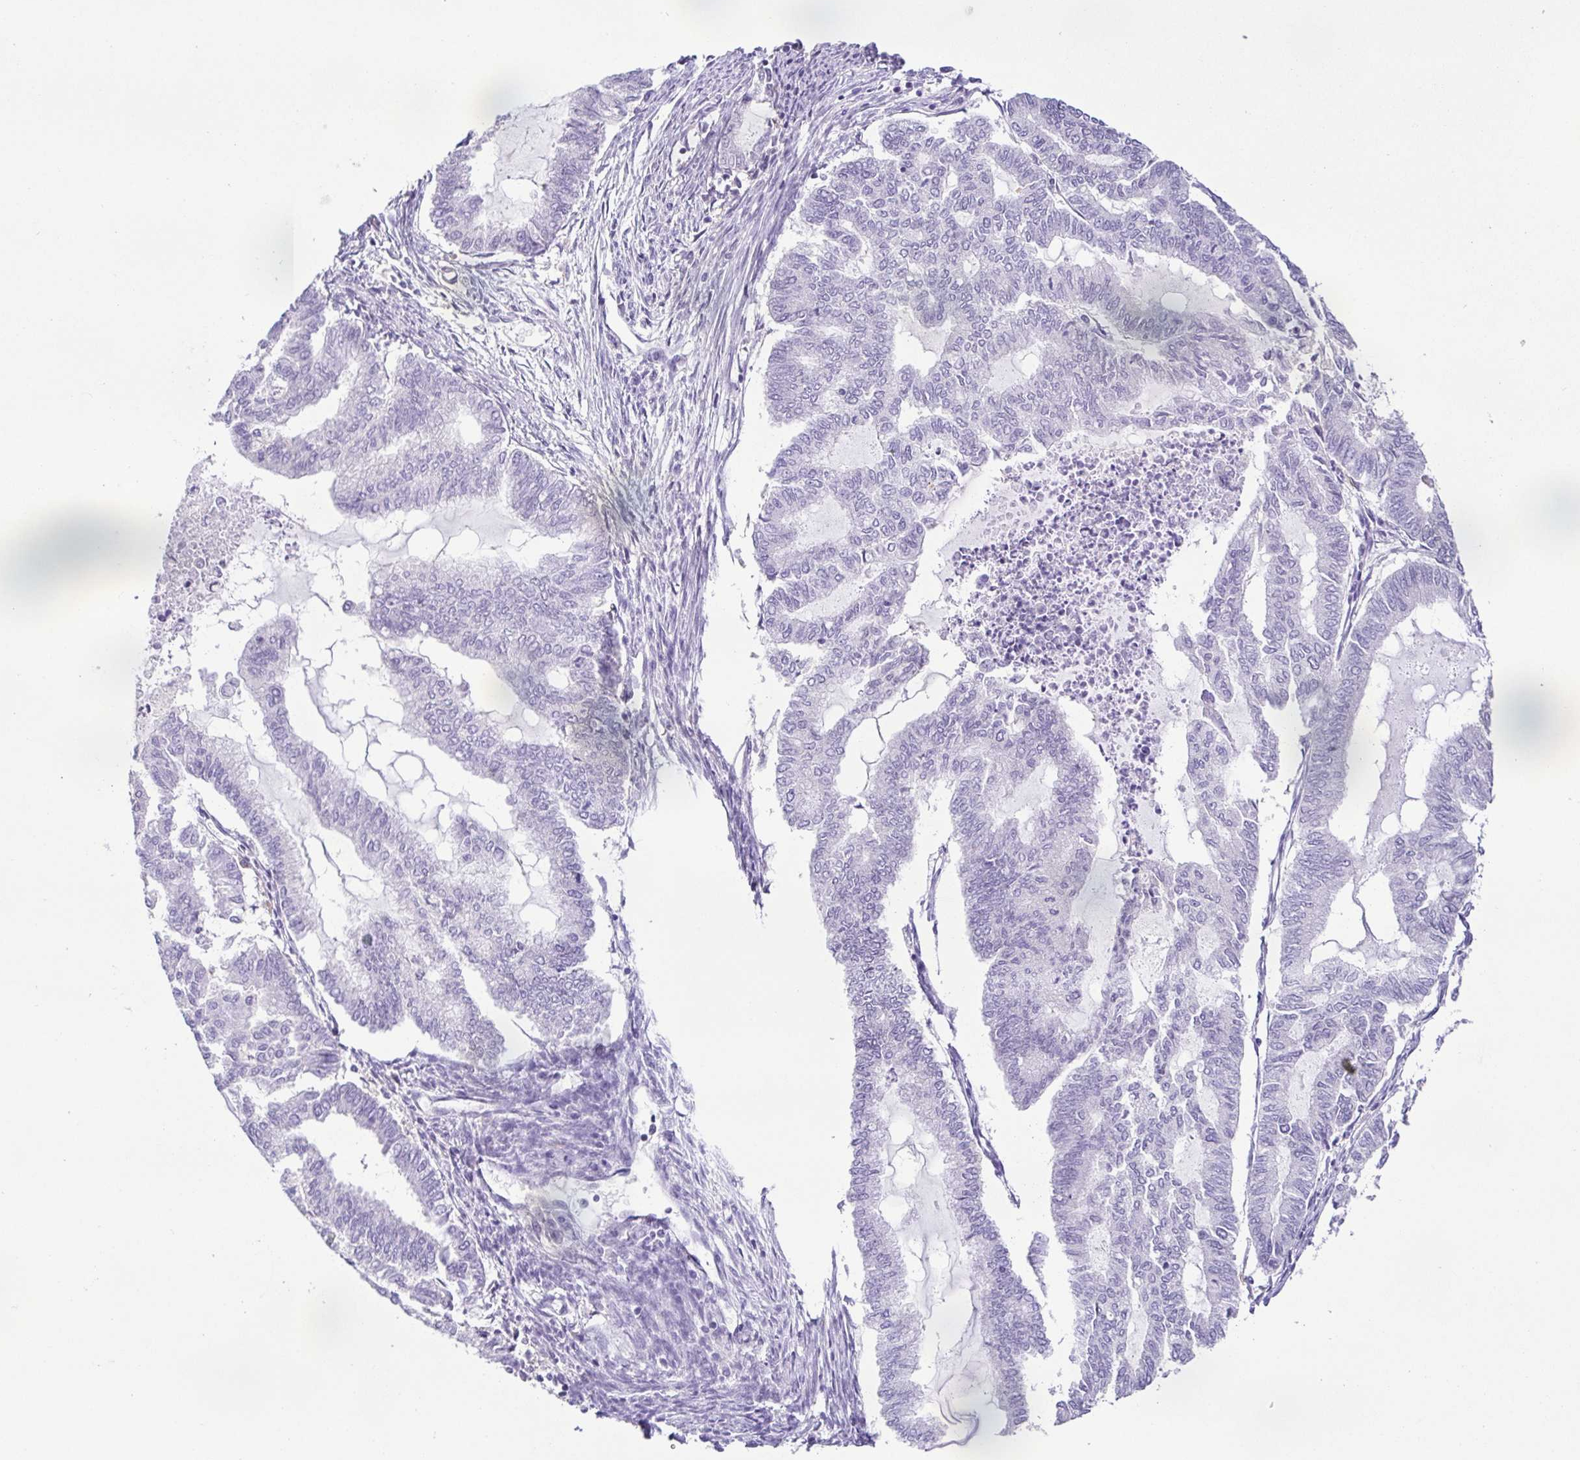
{"staining": {"intensity": "negative", "quantity": "none", "location": "none"}, "tissue": "endometrial cancer", "cell_type": "Tumor cells", "image_type": "cancer", "snomed": [{"axis": "morphology", "description": "Adenocarcinoma, NOS"}, {"axis": "topography", "description": "Endometrium"}], "caption": "DAB immunohistochemical staining of endometrial cancer shows no significant expression in tumor cells.", "gene": "TERT", "patient": {"sex": "female", "age": 79}}